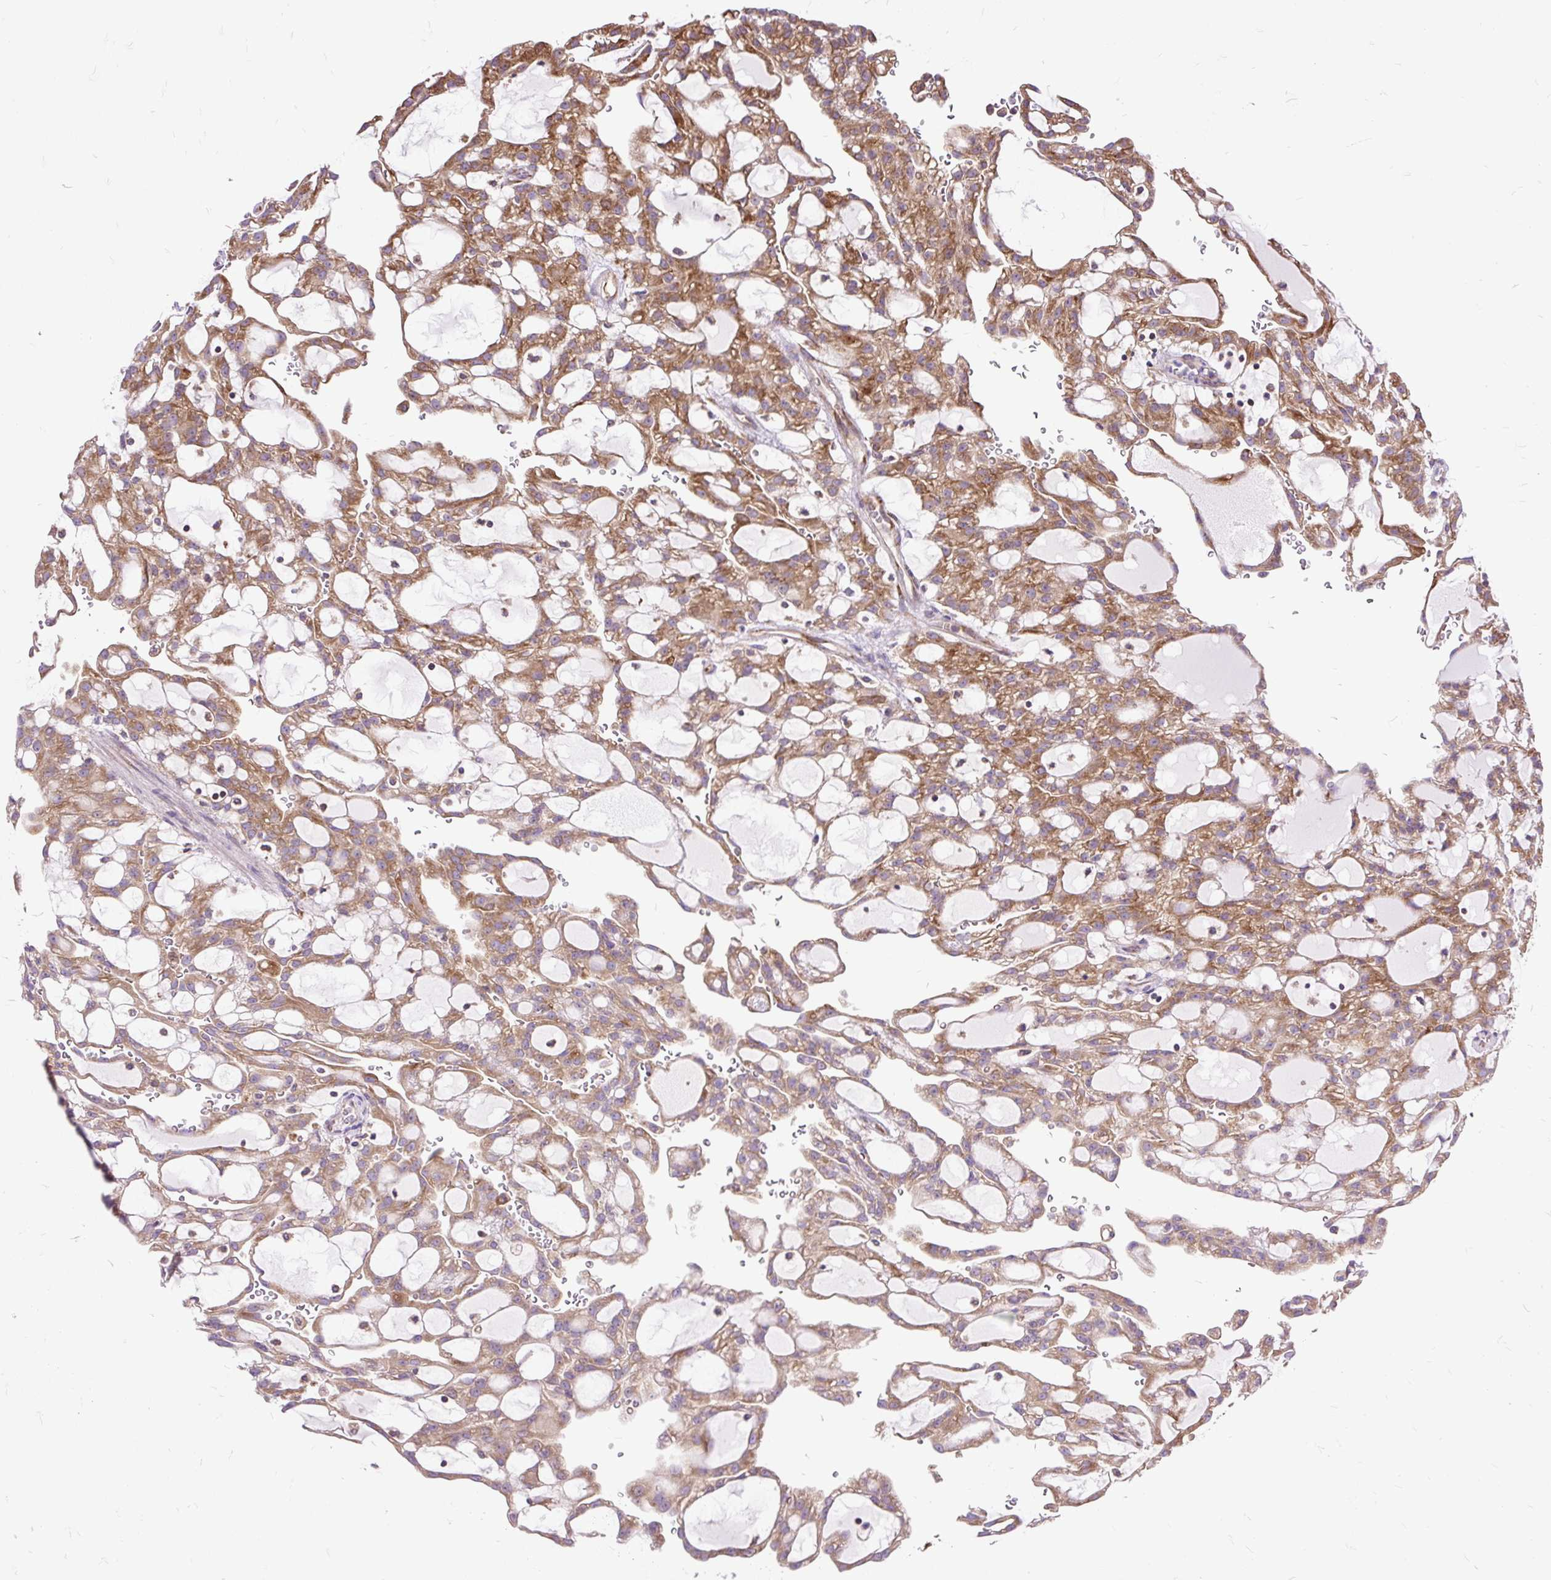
{"staining": {"intensity": "moderate", "quantity": ">75%", "location": "cytoplasmic/membranous"}, "tissue": "renal cancer", "cell_type": "Tumor cells", "image_type": "cancer", "snomed": [{"axis": "morphology", "description": "Adenocarcinoma, NOS"}, {"axis": "topography", "description": "Kidney"}], "caption": "There is medium levels of moderate cytoplasmic/membranous expression in tumor cells of adenocarcinoma (renal), as demonstrated by immunohistochemical staining (brown color).", "gene": "RPS5", "patient": {"sex": "male", "age": 63}}